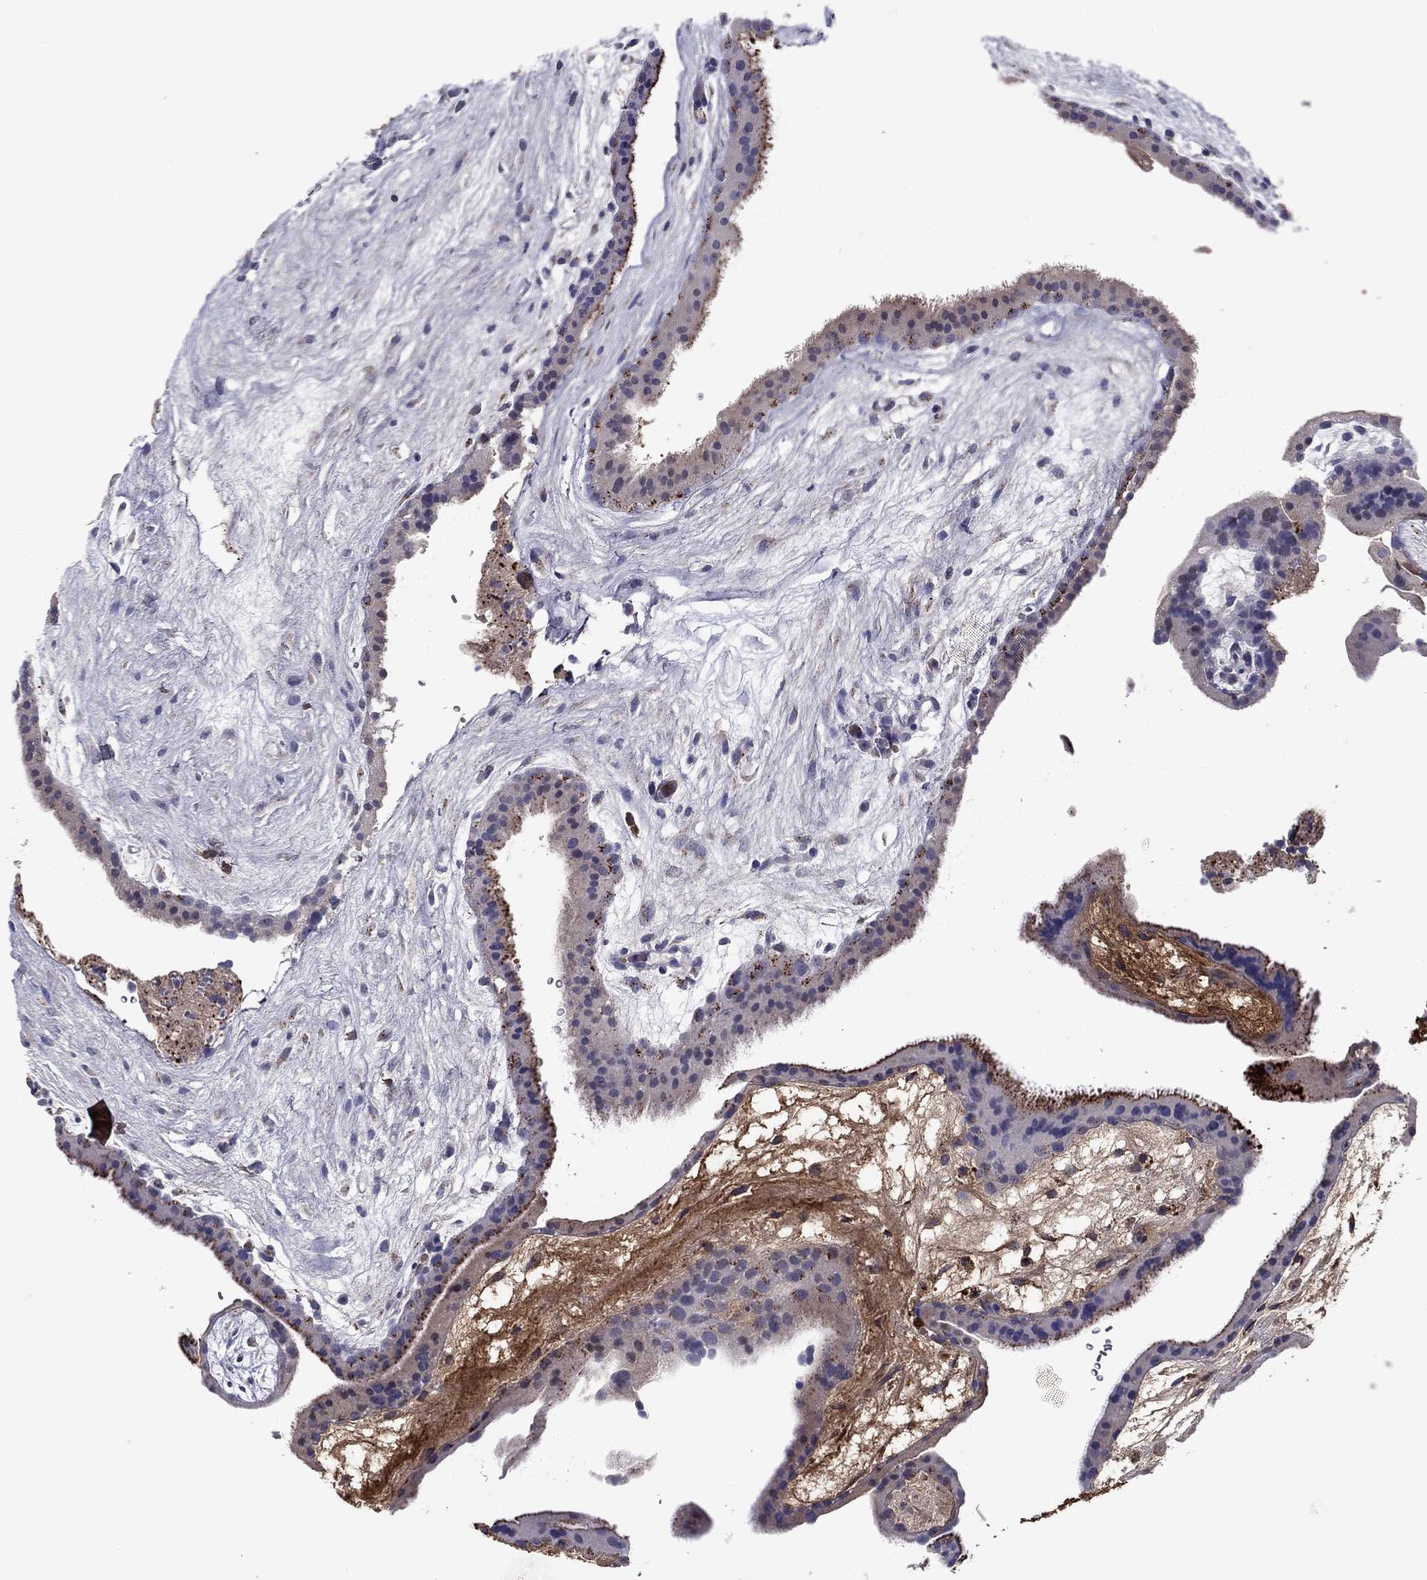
{"staining": {"intensity": "weak", "quantity": "<25%", "location": "cytoplasmic/membranous"}, "tissue": "placenta", "cell_type": "Decidual cells", "image_type": "normal", "snomed": [{"axis": "morphology", "description": "Normal tissue, NOS"}, {"axis": "topography", "description": "Placenta"}], "caption": "This is an immunohistochemistry (IHC) histopathology image of normal human placenta. There is no staining in decidual cells.", "gene": "HPX", "patient": {"sex": "female", "age": 19}}